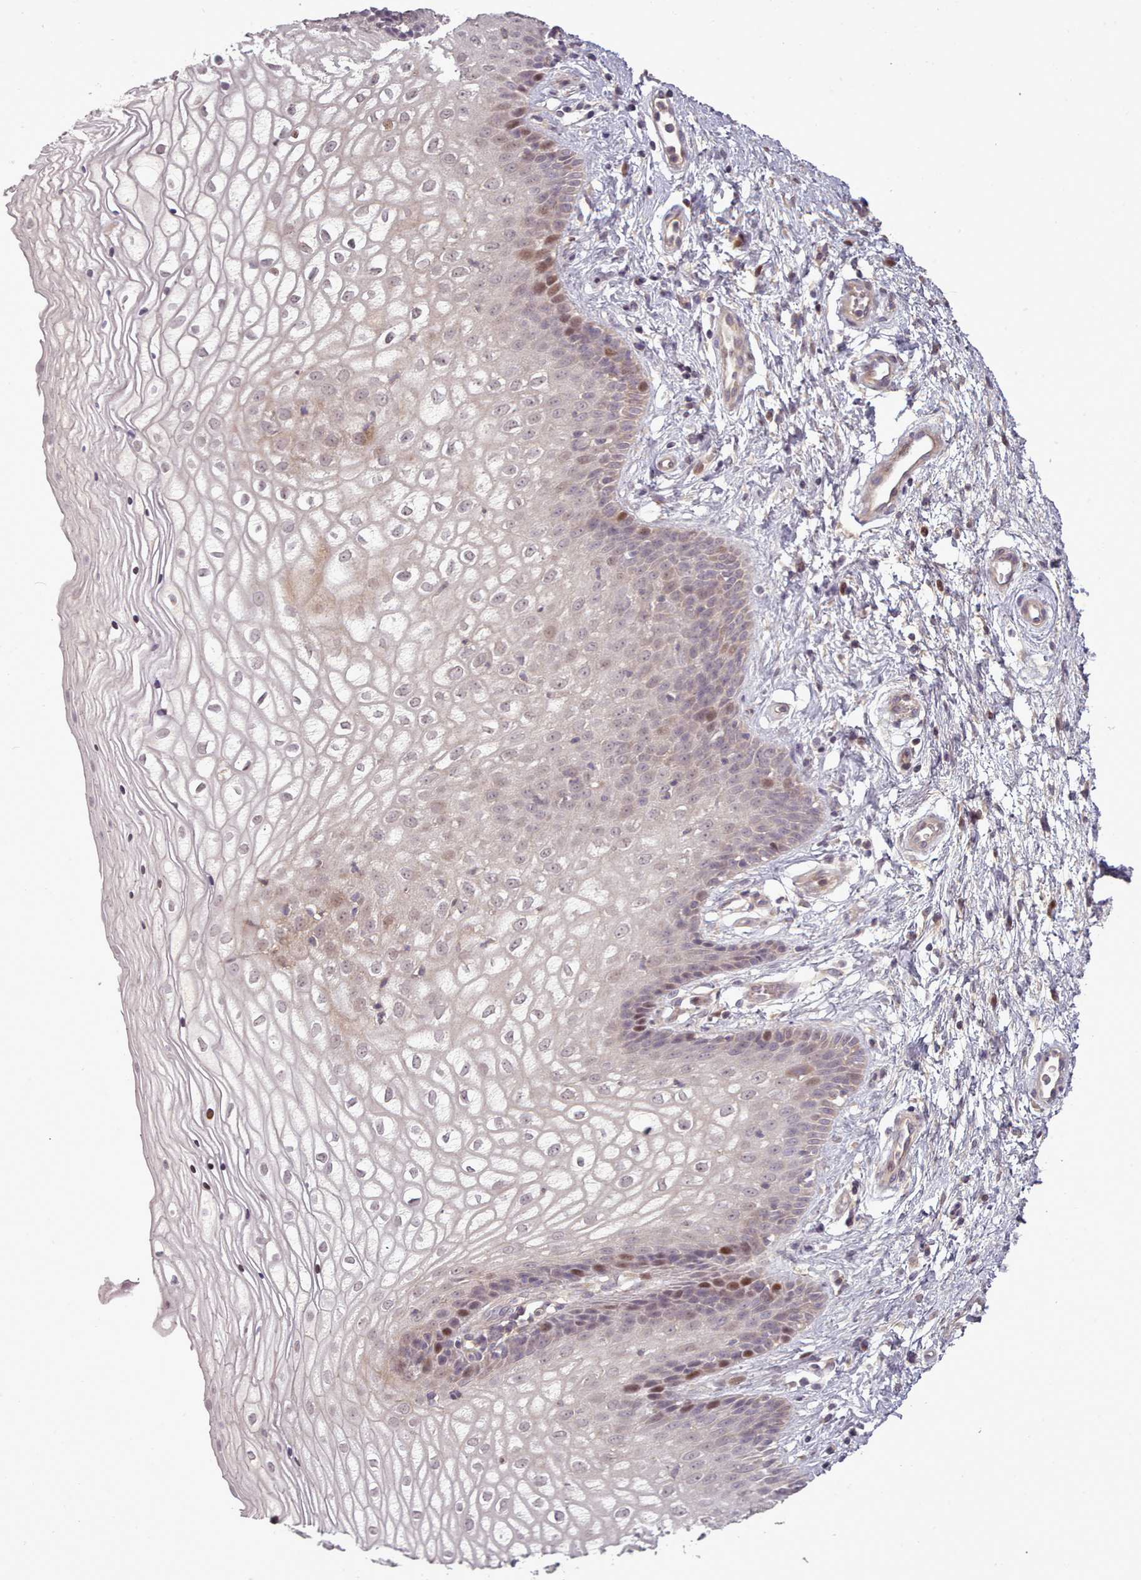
{"staining": {"intensity": "moderate", "quantity": "<25%", "location": "nuclear"}, "tissue": "vagina", "cell_type": "Squamous epithelial cells", "image_type": "normal", "snomed": [{"axis": "morphology", "description": "Normal tissue, NOS"}, {"axis": "topography", "description": "Vagina"}], "caption": "IHC image of unremarkable vagina stained for a protein (brown), which exhibits low levels of moderate nuclear positivity in about <25% of squamous epithelial cells.", "gene": "LEFTY1", "patient": {"sex": "female", "age": 34}}